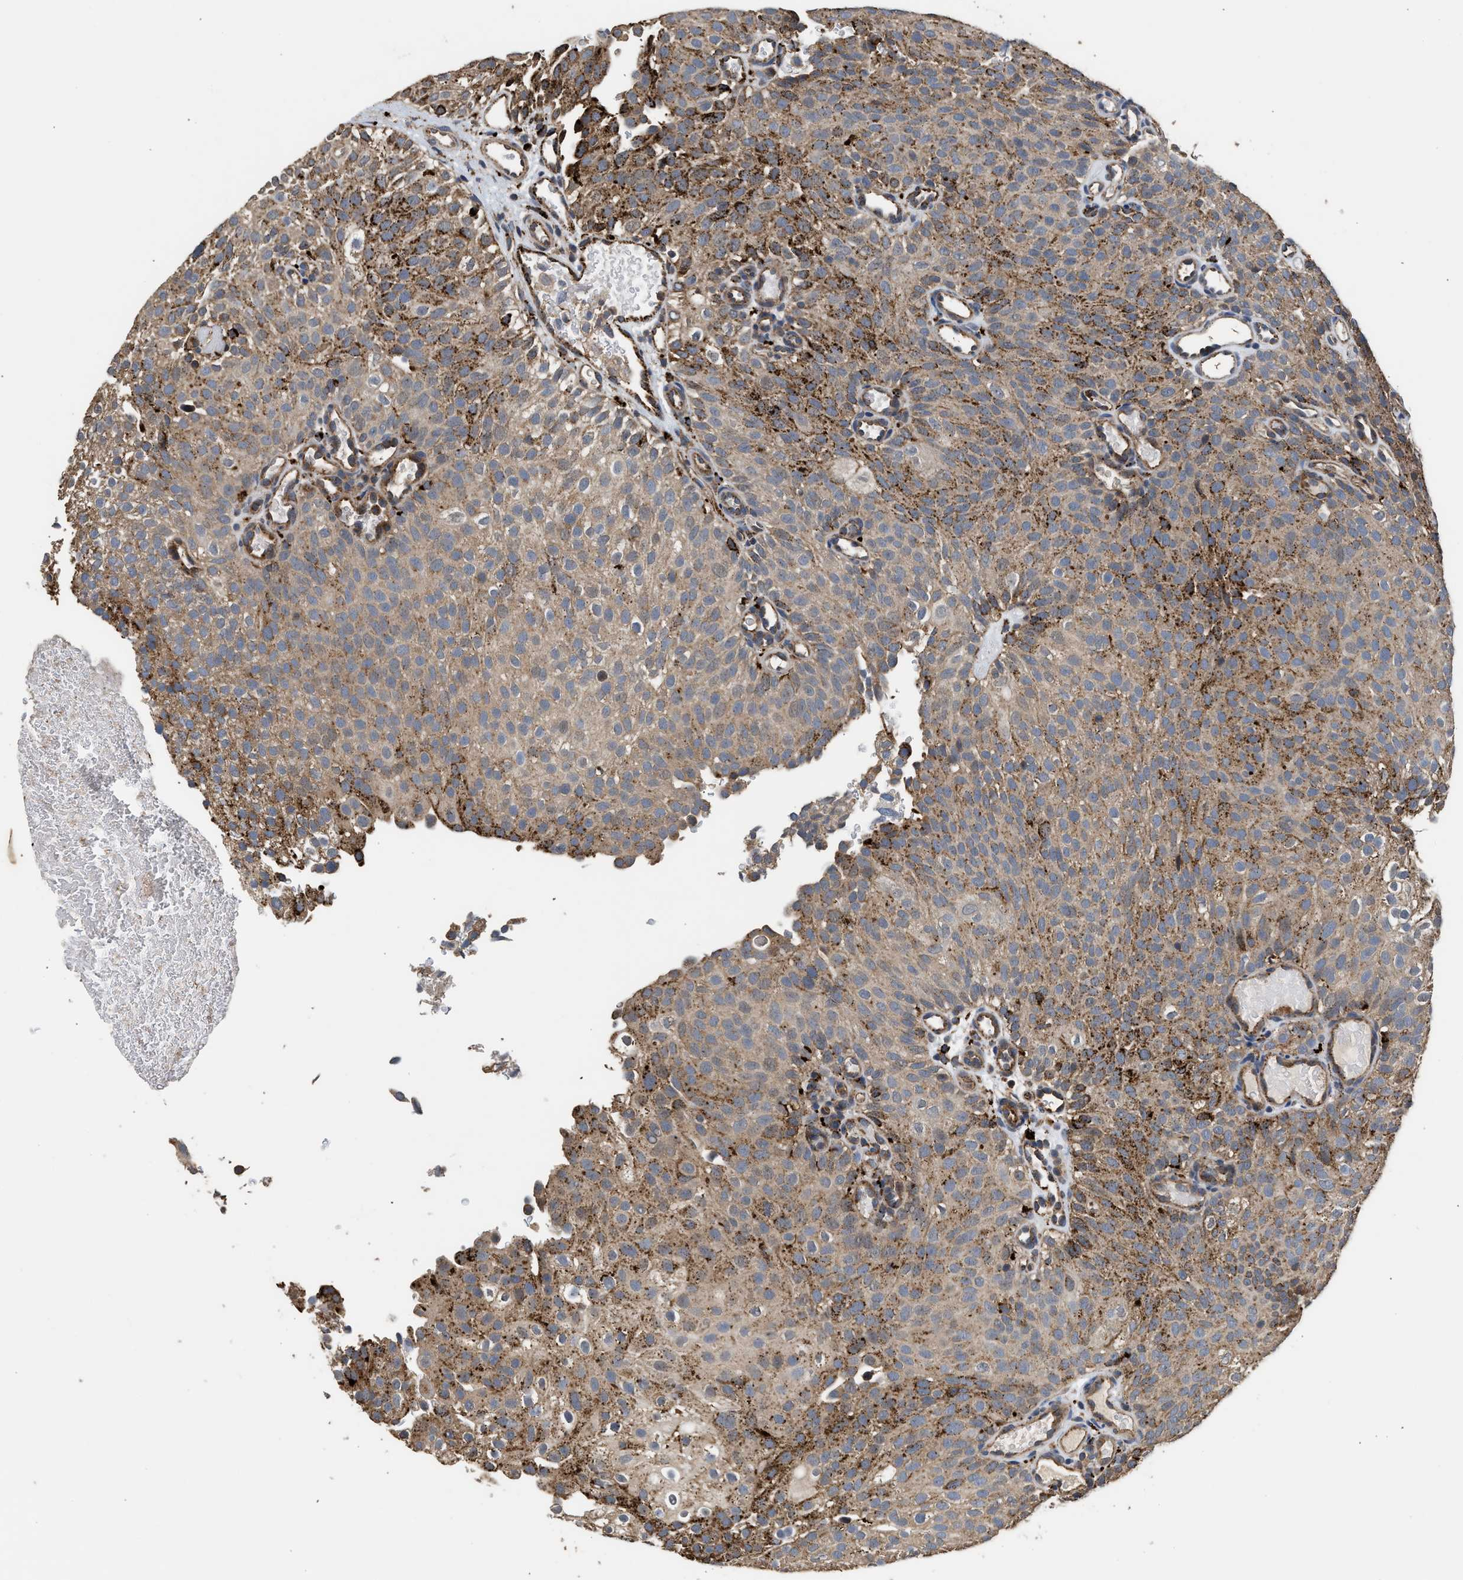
{"staining": {"intensity": "moderate", "quantity": ">75%", "location": "cytoplasmic/membranous"}, "tissue": "urothelial cancer", "cell_type": "Tumor cells", "image_type": "cancer", "snomed": [{"axis": "morphology", "description": "Urothelial carcinoma, Low grade"}, {"axis": "topography", "description": "Urinary bladder"}], "caption": "IHC histopathology image of urothelial carcinoma (low-grade) stained for a protein (brown), which demonstrates medium levels of moderate cytoplasmic/membranous staining in about >75% of tumor cells.", "gene": "CTSV", "patient": {"sex": "male", "age": 78}}